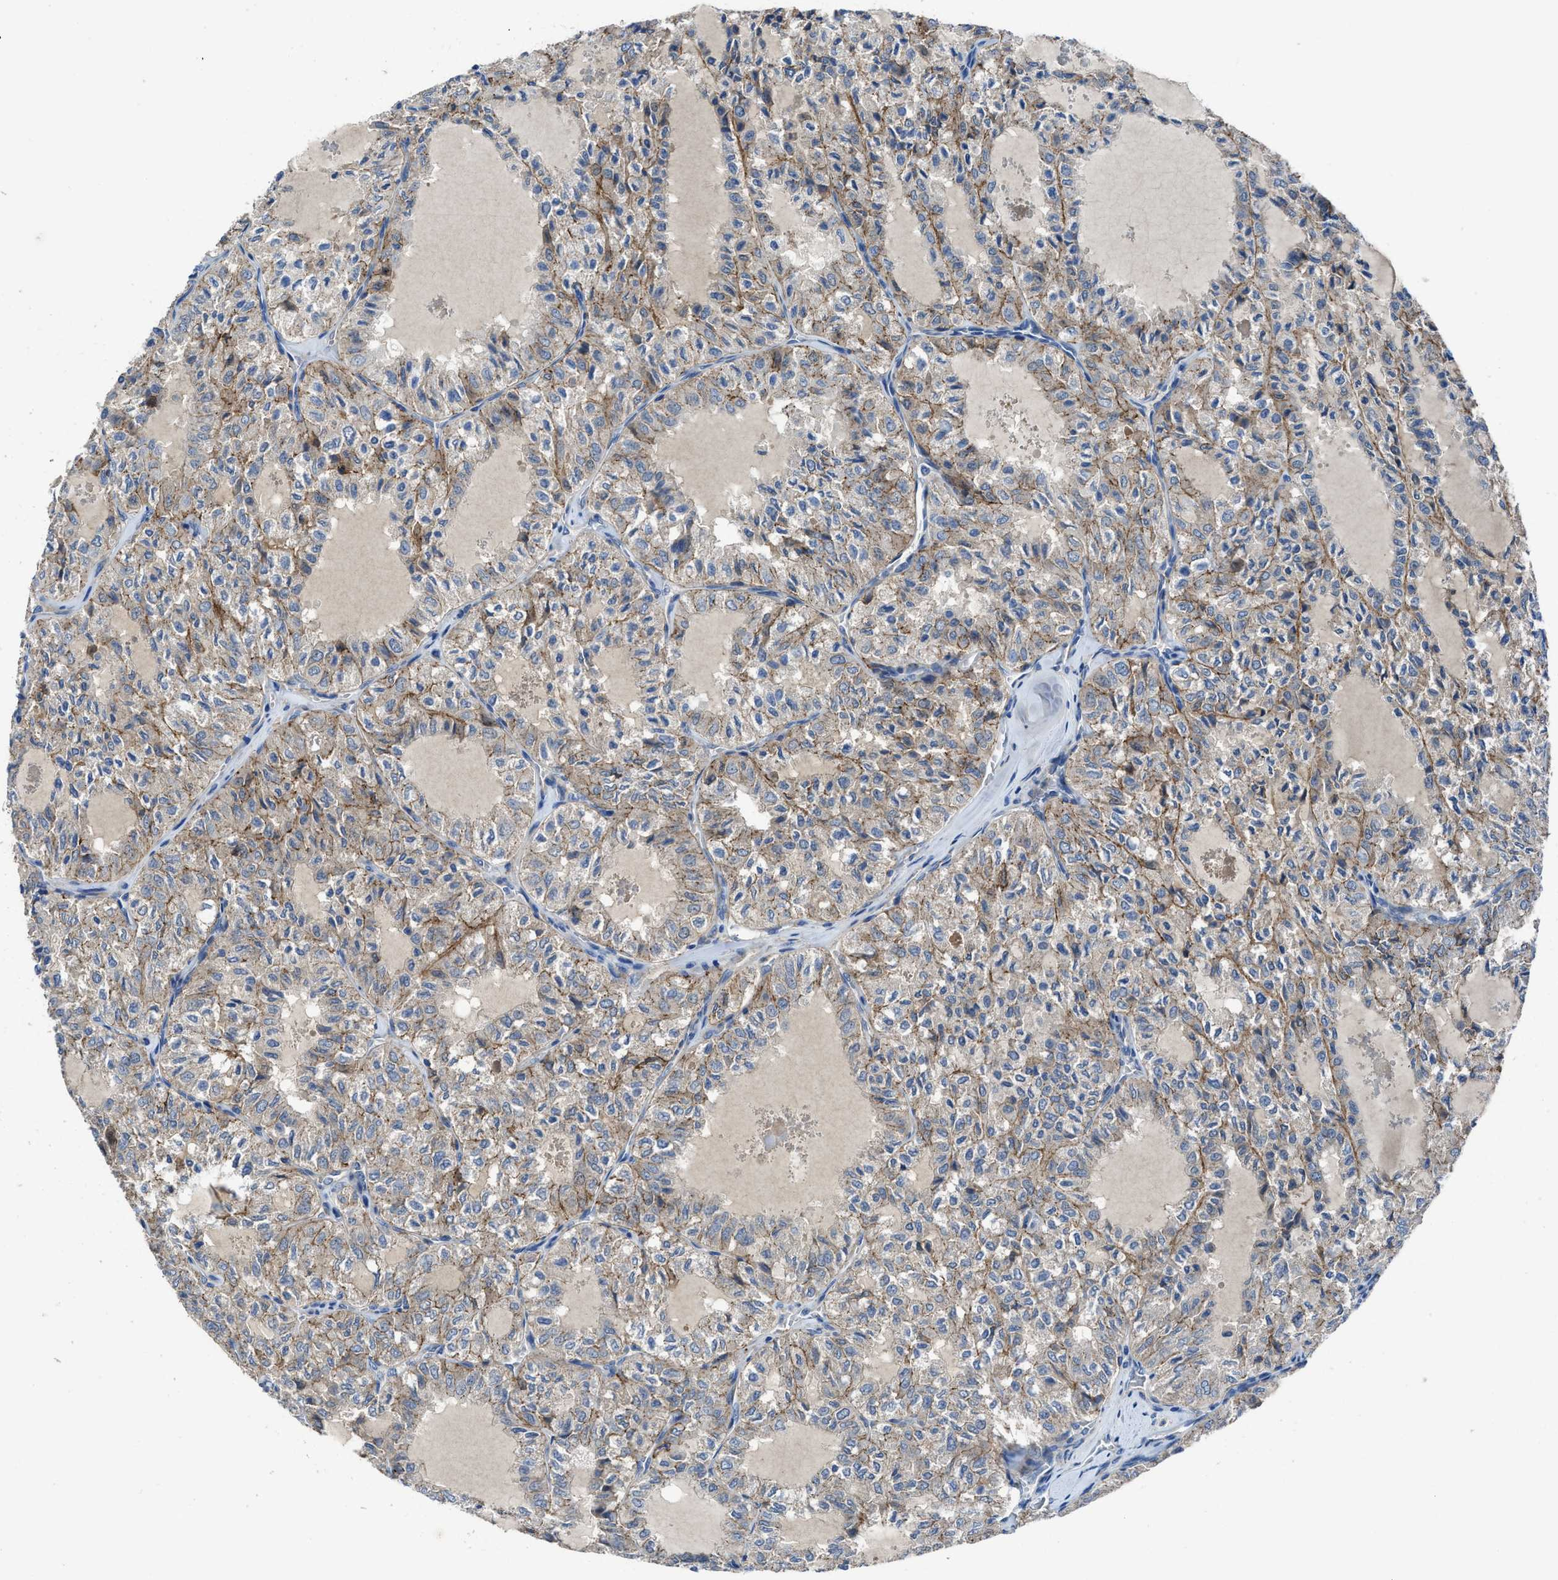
{"staining": {"intensity": "weak", "quantity": "25%-75%", "location": "cytoplasmic/membranous"}, "tissue": "thyroid cancer", "cell_type": "Tumor cells", "image_type": "cancer", "snomed": [{"axis": "morphology", "description": "Follicular adenoma carcinoma, NOS"}, {"axis": "topography", "description": "Thyroid gland"}], "caption": "Immunohistochemical staining of human thyroid cancer (follicular adenoma carcinoma) exhibits low levels of weak cytoplasmic/membranous expression in approximately 25%-75% of tumor cells. The protein of interest is shown in brown color, while the nuclei are stained blue.", "gene": "PTGFRN", "patient": {"sex": "male", "age": 75}}